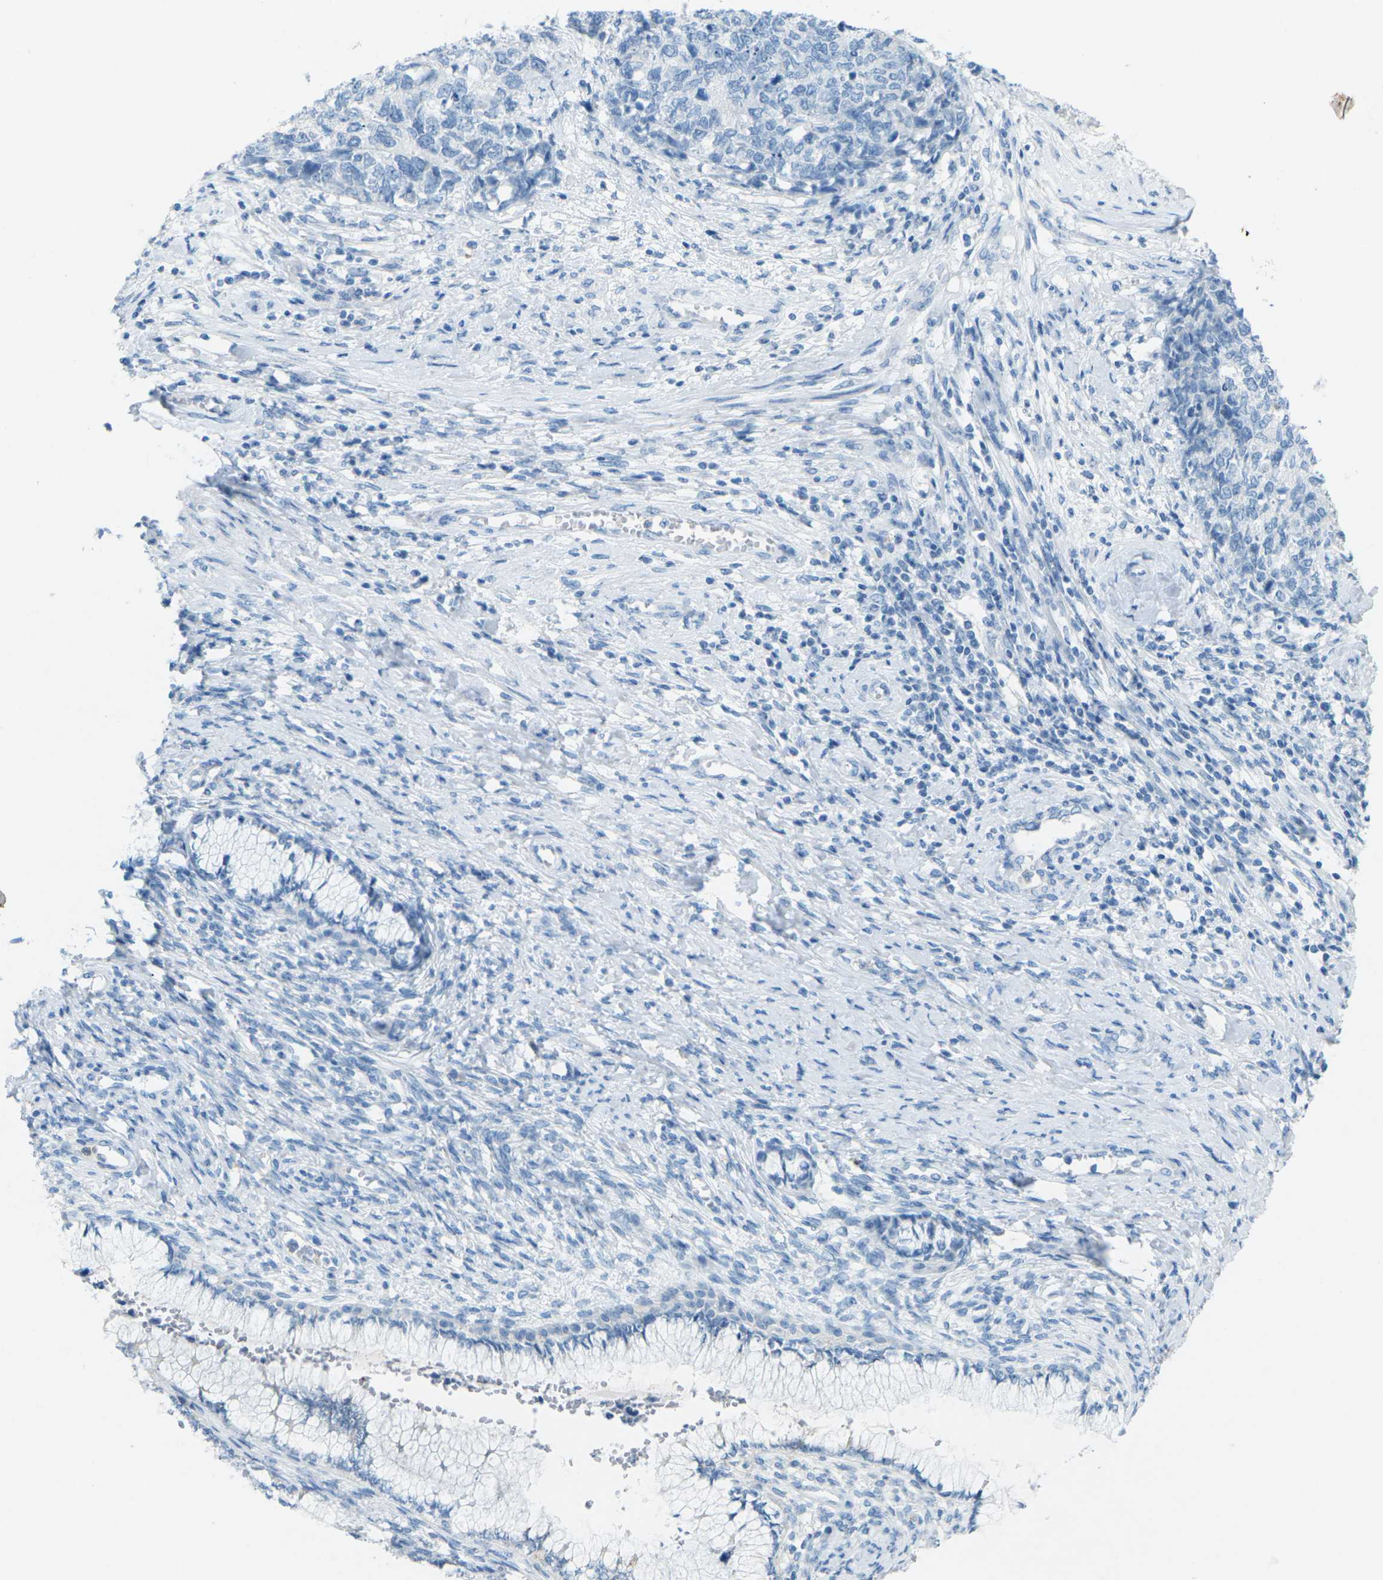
{"staining": {"intensity": "negative", "quantity": "none", "location": "none"}, "tissue": "cervical cancer", "cell_type": "Tumor cells", "image_type": "cancer", "snomed": [{"axis": "morphology", "description": "Squamous cell carcinoma, NOS"}, {"axis": "topography", "description": "Cervix"}], "caption": "Tumor cells are negative for brown protein staining in cervical cancer (squamous cell carcinoma). The staining is performed using DAB brown chromogen with nuclei counter-stained in using hematoxylin.", "gene": "CDH16", "patient": {"sex": "female", "age": 63}}